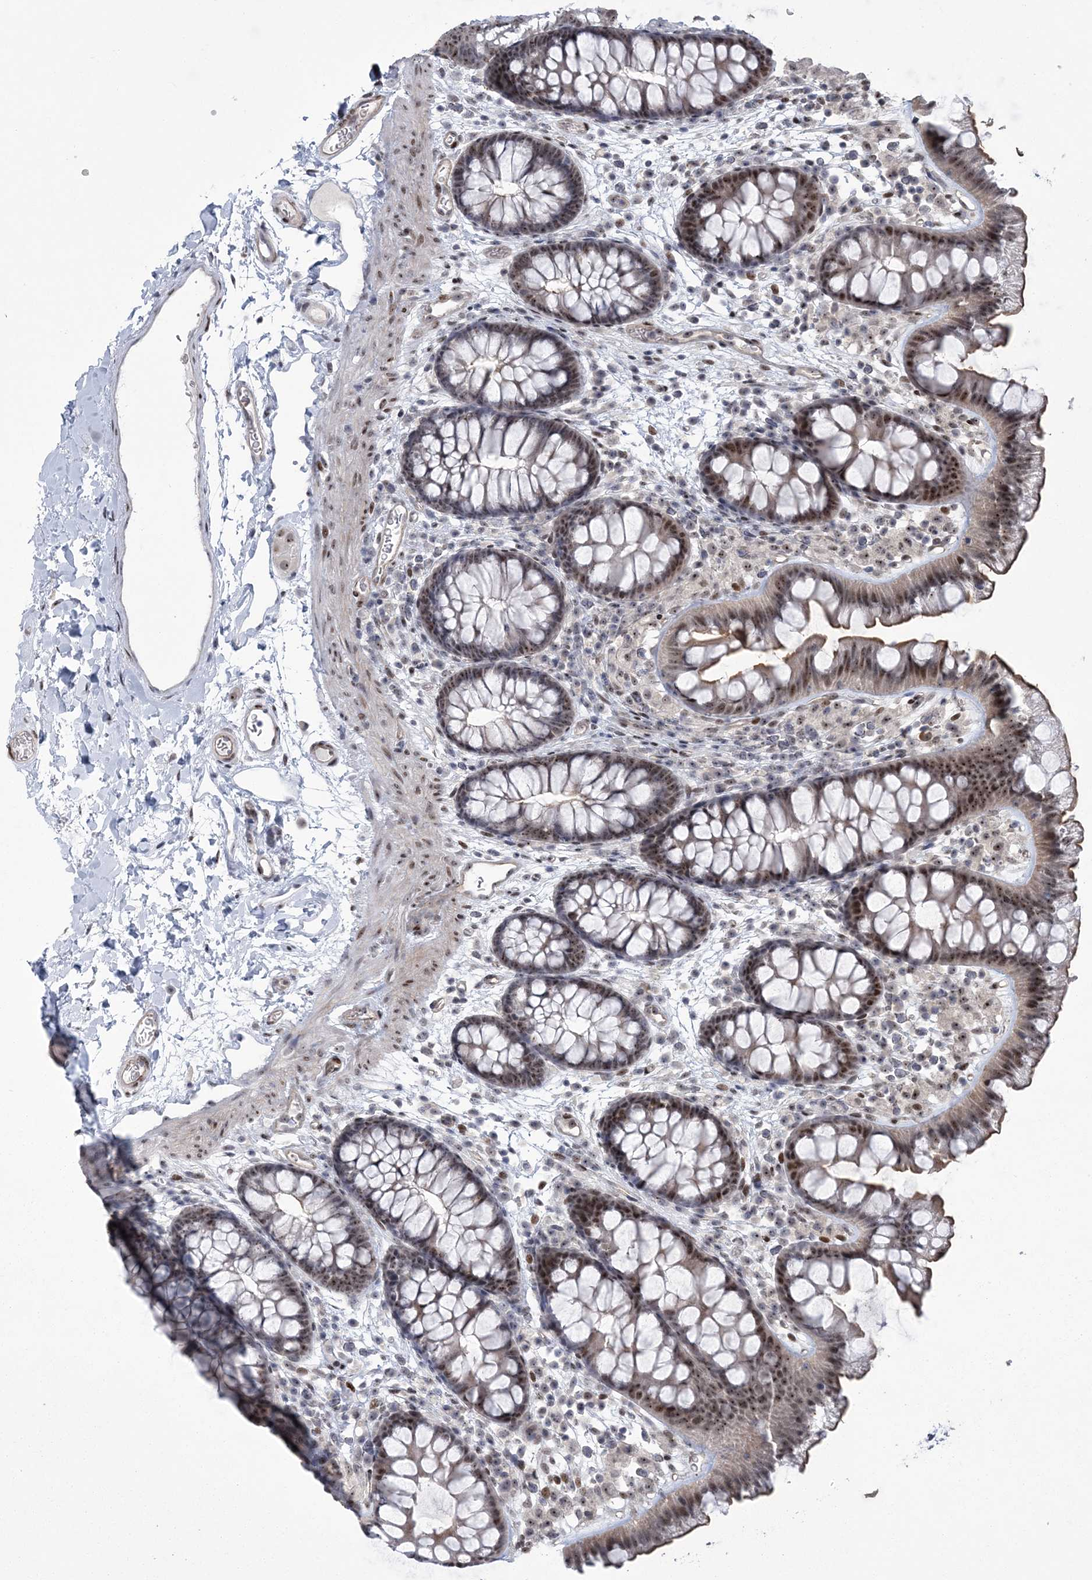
{"staining": {"intensity": "weak", "quantity": ">75%", "location": "nuclear"}, "tissue": "colon", "cell_type": "Endothelial cells", "image_type": "normal", "snomed": [{"axis": "morphology", "description": "Normal tissue, NOS"}, {"axis": "topography", "description": "Colon"}], "caption": "IHC micrograph of normal human colon stained for a protein (brown), which shows low levels of weak nuclear staining in approximately >75% of endothelial cells.", "gene": "HOMEZ", "patient": {"sex": "female", "age": 62}}